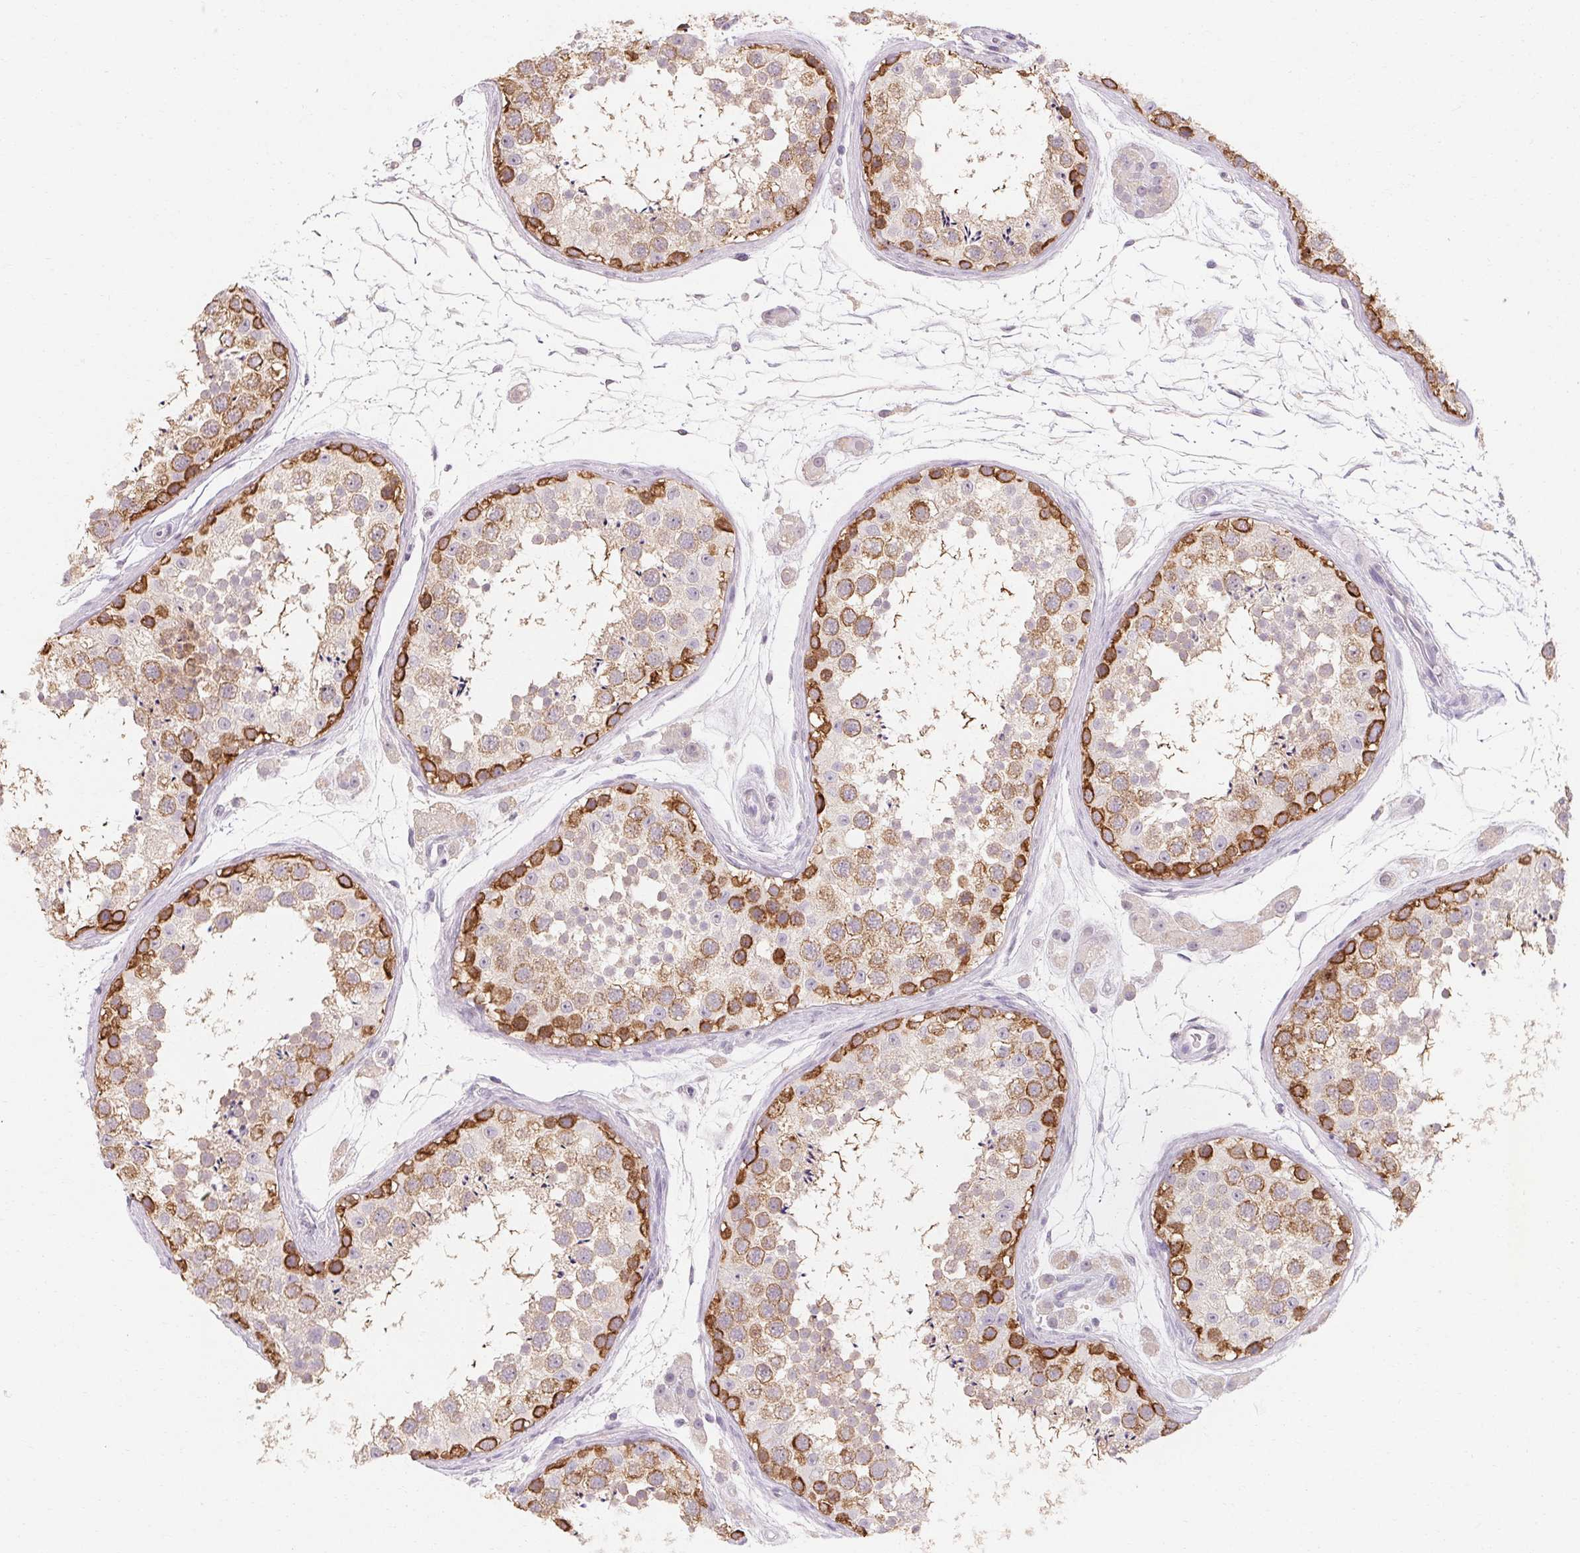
{"staining": {"intensity": "strong", "quantity": "<25%", "location": "cytoplasmic/membranous"}, "tissue": "testis", "cell_type": "Cells in seminiferous ducts", "image_type": "normal", "snomed": [{"axis": "morphology", "description": "Normal tissue, NOS"}, {"axis": "topography", "description": "Testis"}], "caption": "Immunohistochemistry photomicrograph of normal testis: testis stained using IHC demonstrates medium levels of strong protein expression localized specifically in the cytoplasmic/membranous of cells in seminiferous ducts, appearing as a cytoplasmic/membranous brown color.", "gene": "MAP7D2", "patient": {"sex": "male", "age": 41}}